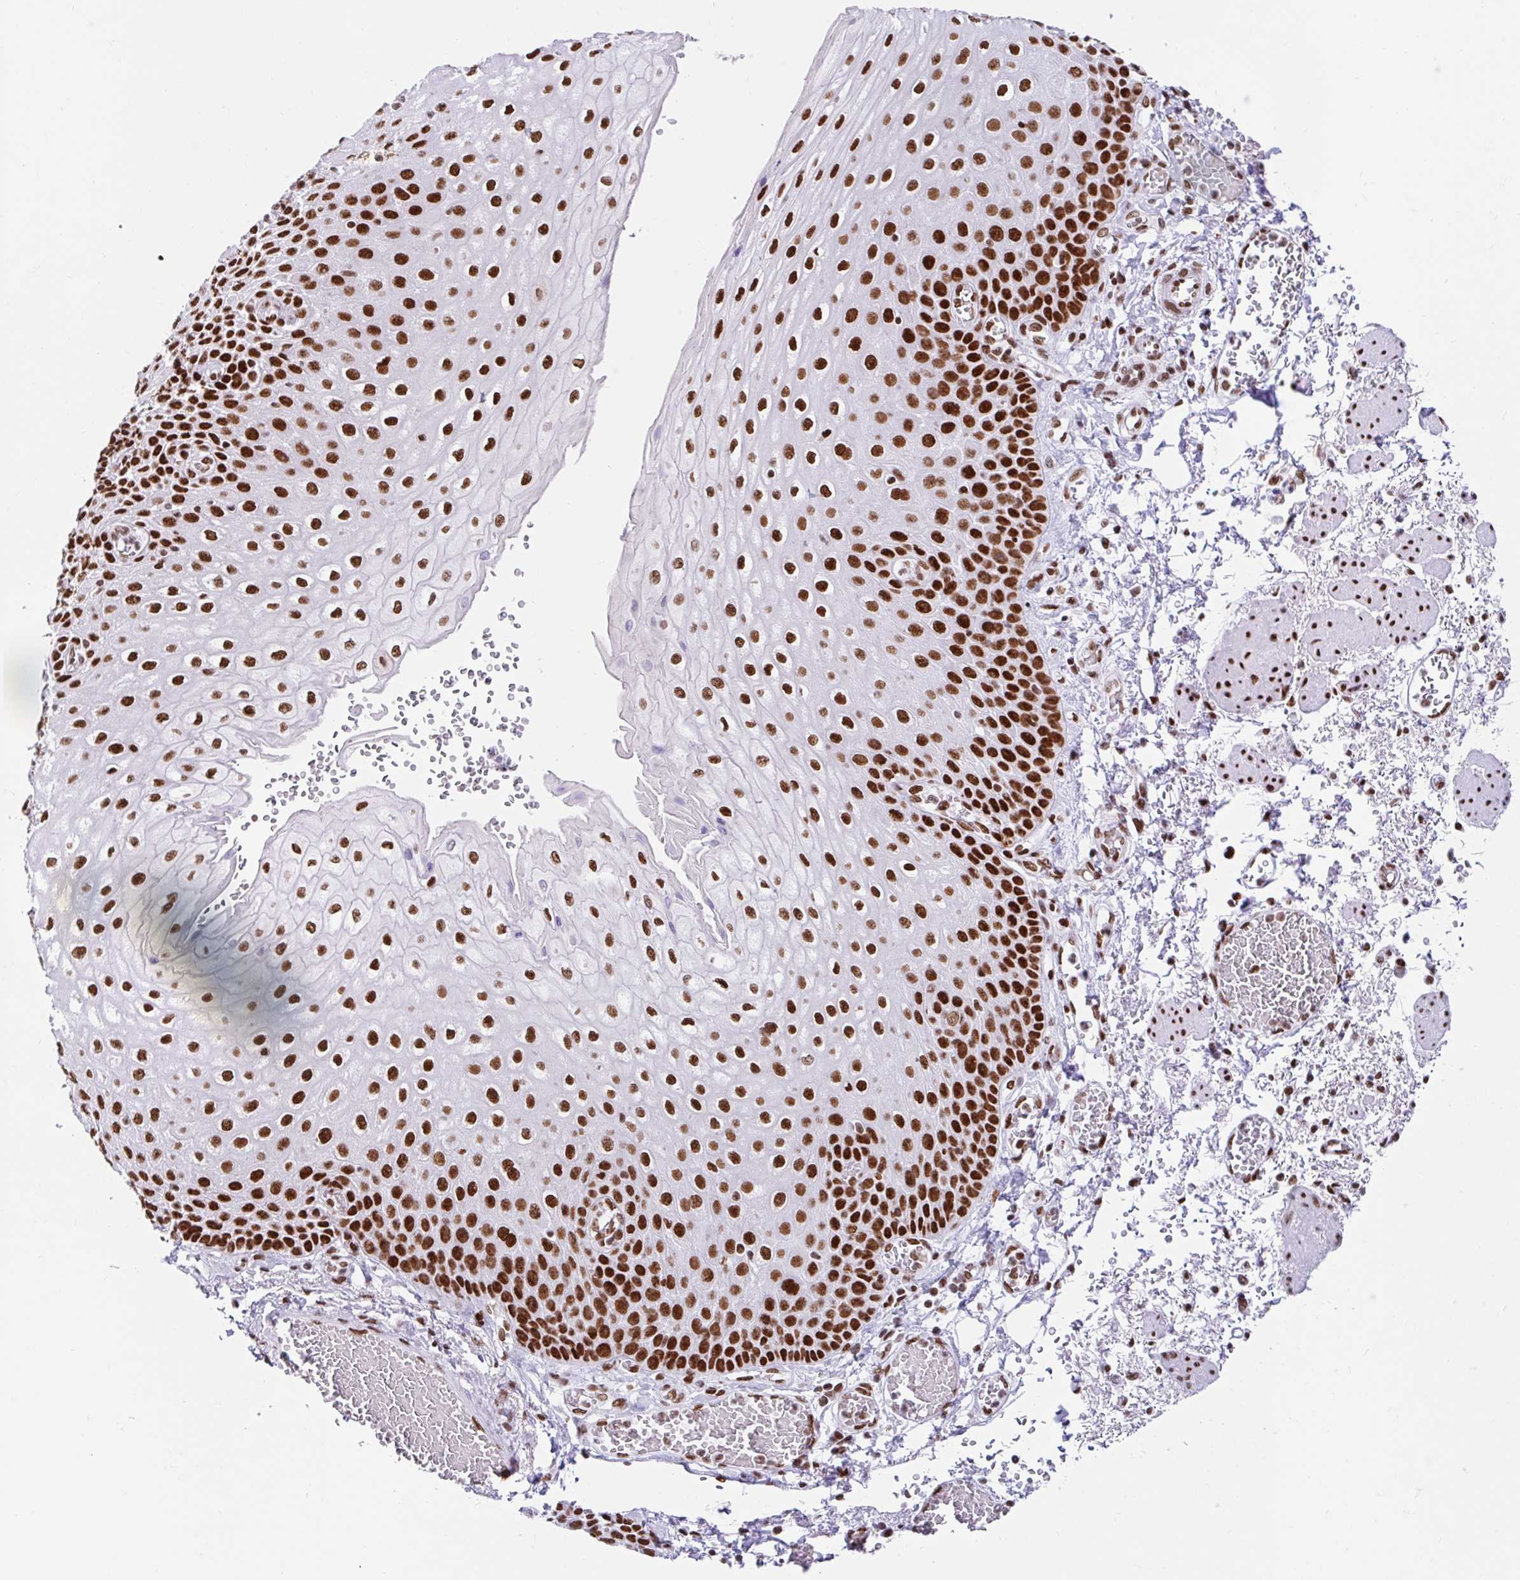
{"staining": {"intensity": "strong", "quantity": ">75%", "location": "nuclear"}, "tissue": "esophagus", "cell_type": "Squamous epithelial cells", "image_type": "normal", "snomed": [{"axis": "morphology", "description": "Normal tissue, NOS"}, {"axis": "morphology", "description": "Adenocarcinoma, NOS"}, {"axis": "topography", "description": "Esophagus"}], "caption": "This image displays normal esophagus stained with immunohistochemistry to label a protein in brown. The nuclear of squamous epithelial cells show strong positivity for the protein. Nuclei are counter-stained blue.", "gene": "KHDRBS1", "patient": {"sex": "male", "age": 81}}